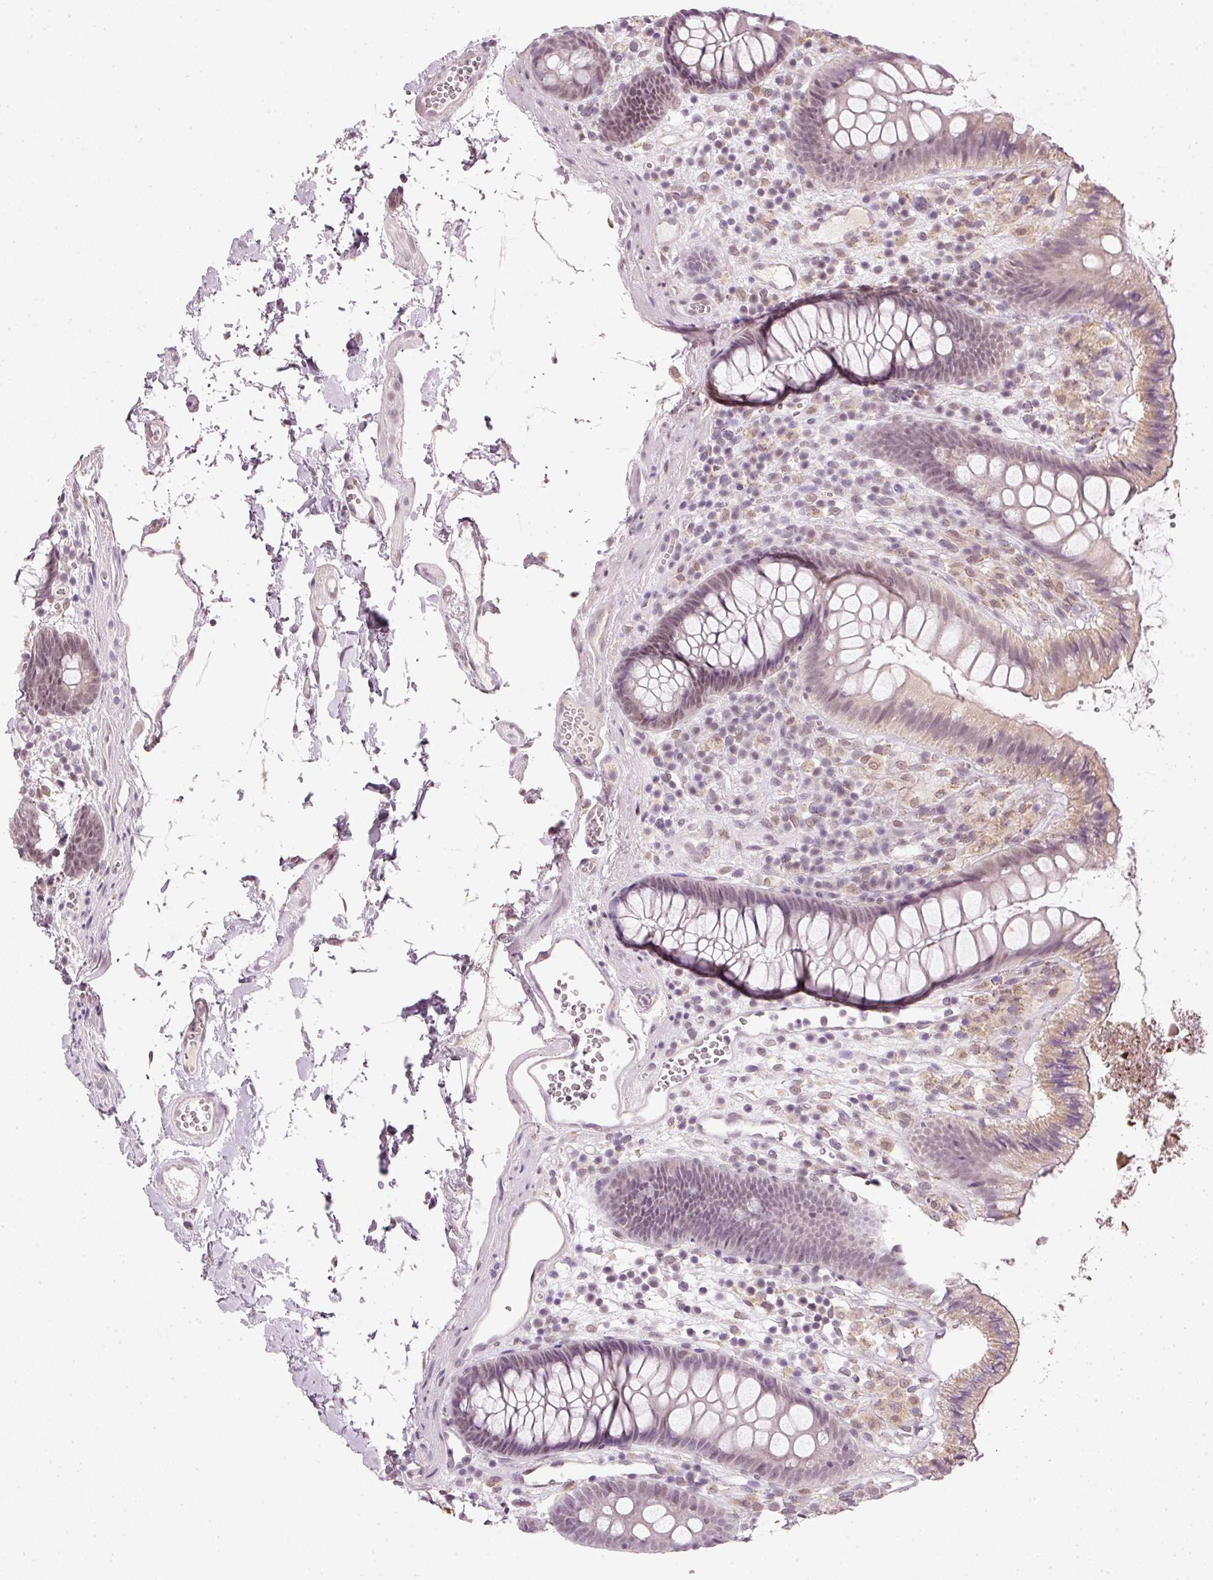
{"staining": {"intensity": "negative", "quantity": "none", "location": "none"}, "tissue": "colon", "cell_type": "Endothelial cells", "image_type": "normal", "snomed": [{"axis": "morphology", "description": "Normal tissue, NOS"}, {"axis": "topography", "description": "Colon"}], "caption": "DAB immunohistochemical staining of benign human colon shows no significant expression in endothelial cells.", "gene": "FSTL3", "patient": {"sex": "male", "age": 84}}